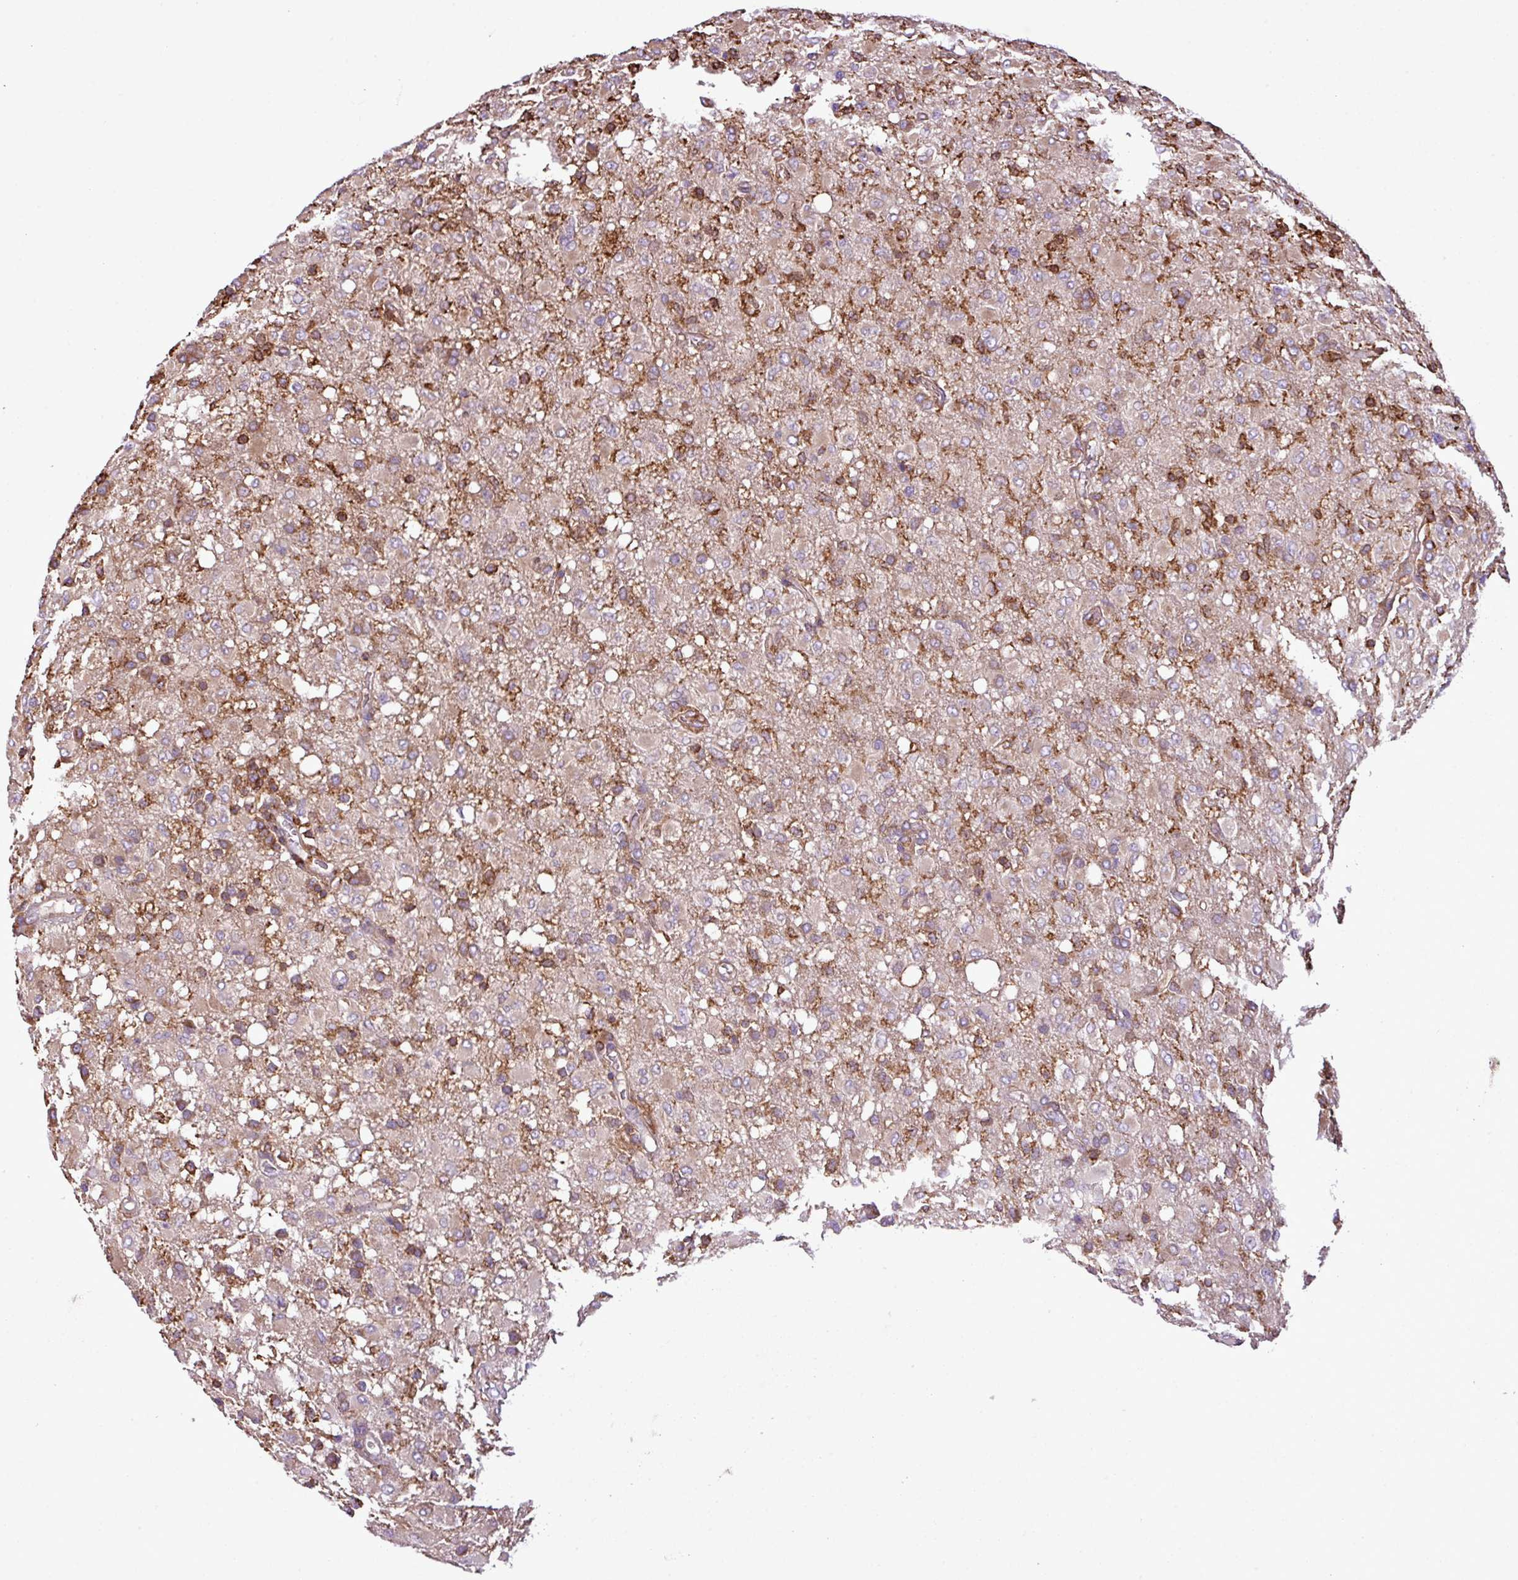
{"staining": {"intensity": "moderate", "quantity": "<25%", "location": "cytoplasmic/membranous"}, "tissue": "glioma", "cell_type": "Tumor cells", "image_type": "cancer", "snomed": [{"axis": "morphology", "description": "Glioma, malignant, High grade"}, {"axis": "topography", "description": "Brain"}], "caption": "There is low levels of moderate cytoplasmic/membranous expression in tumor cells of malignant glioma (high-grade), as demonstrated by immunohistochemical staining (brown color).", "gene": "PGAP6", "patient": {"sex": "female", "age": 57}}